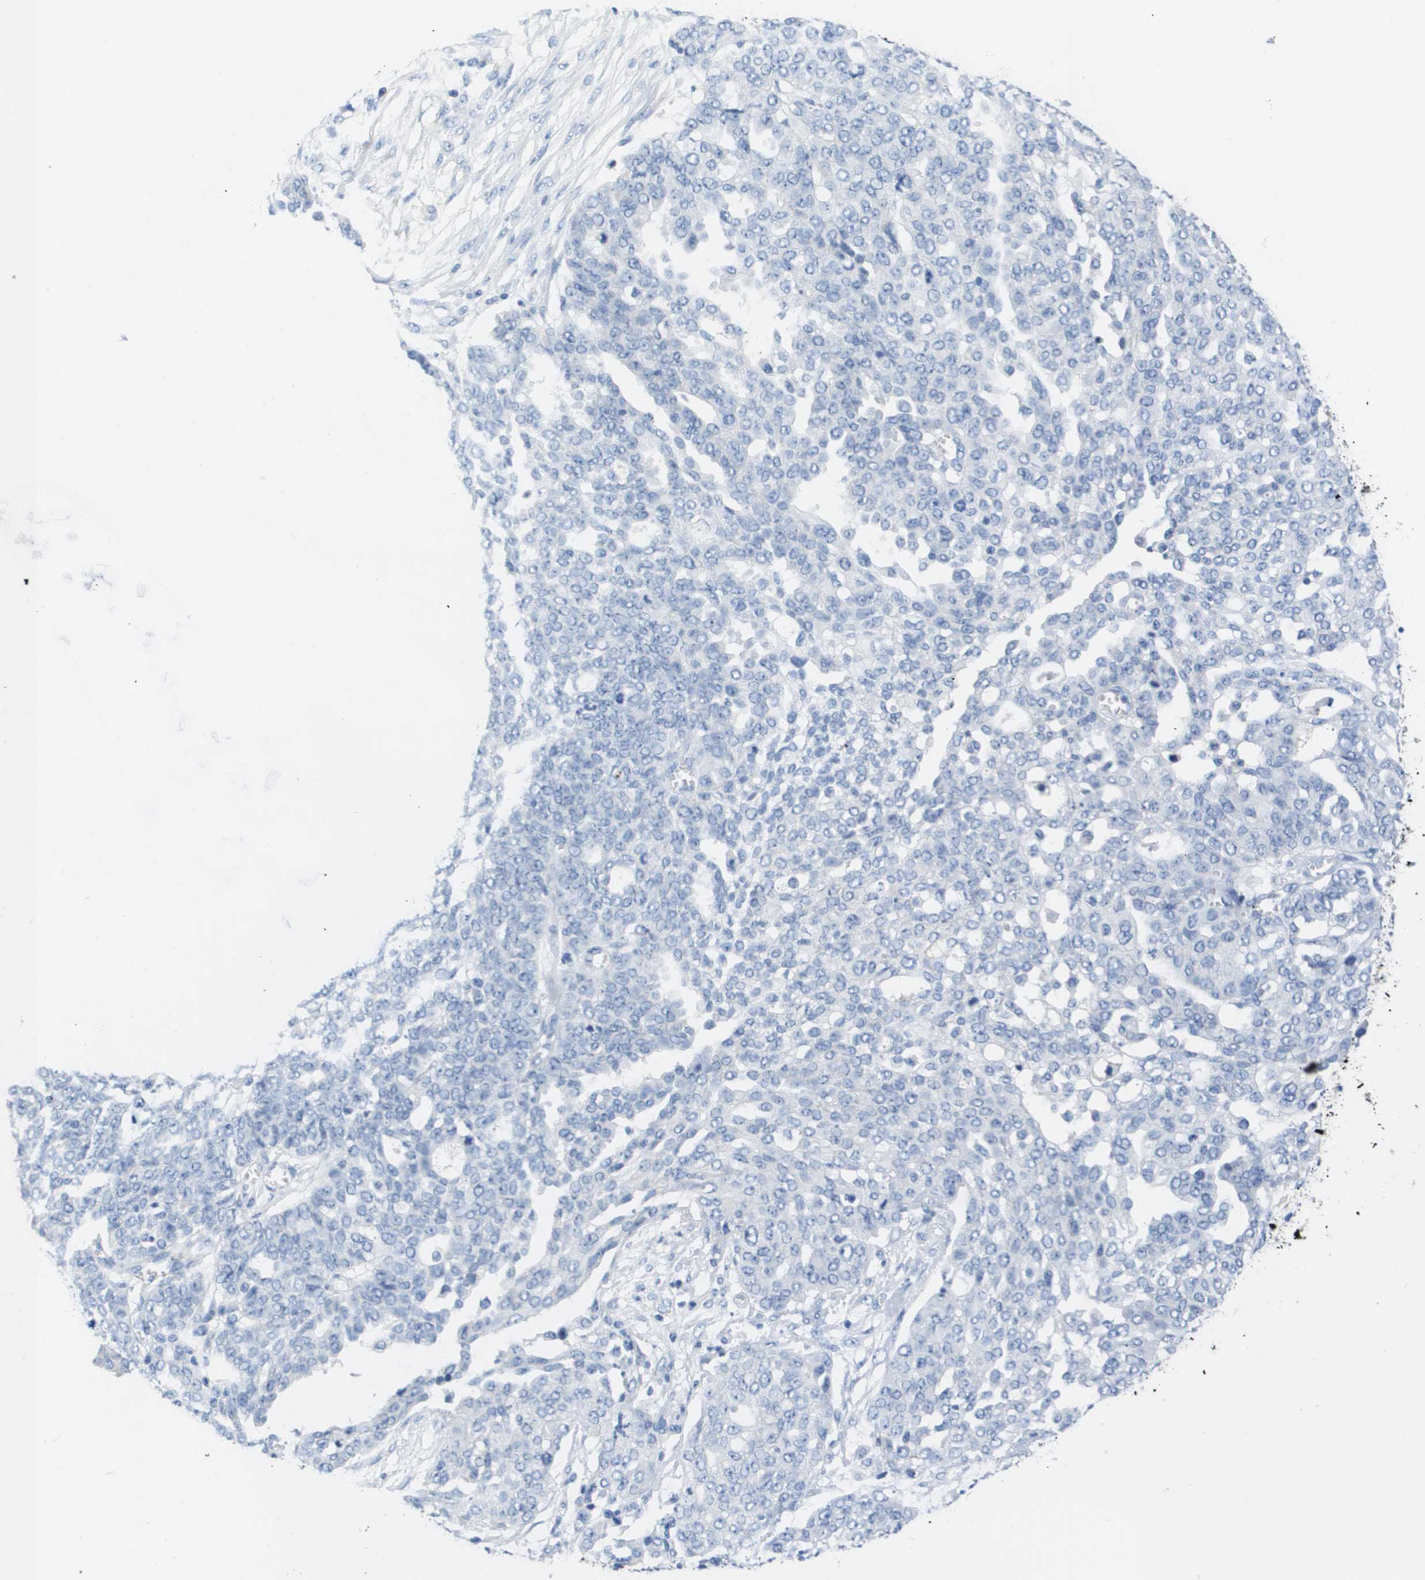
{"staining": {"intensity": "negative", "quantity": "none", "location": "none"}, "tissue": "ovarian cancer", "cell_type": "Tumor cells", "image_type": "cancer", "snomed": [{"axis": "morphology", "description": "Cystadenocarcinoma, serous, NOS"}, {"axis": "topography", "description": "Soft tissue"}, {"axis": "topography", "description": "Ovary"}], "caption": "Ovarian cancer was stained to show a protein in brown. There is no significant staining in tumor cells.", "gene": "MS4A1", "patient": {"sex": "female", "age": 57}}